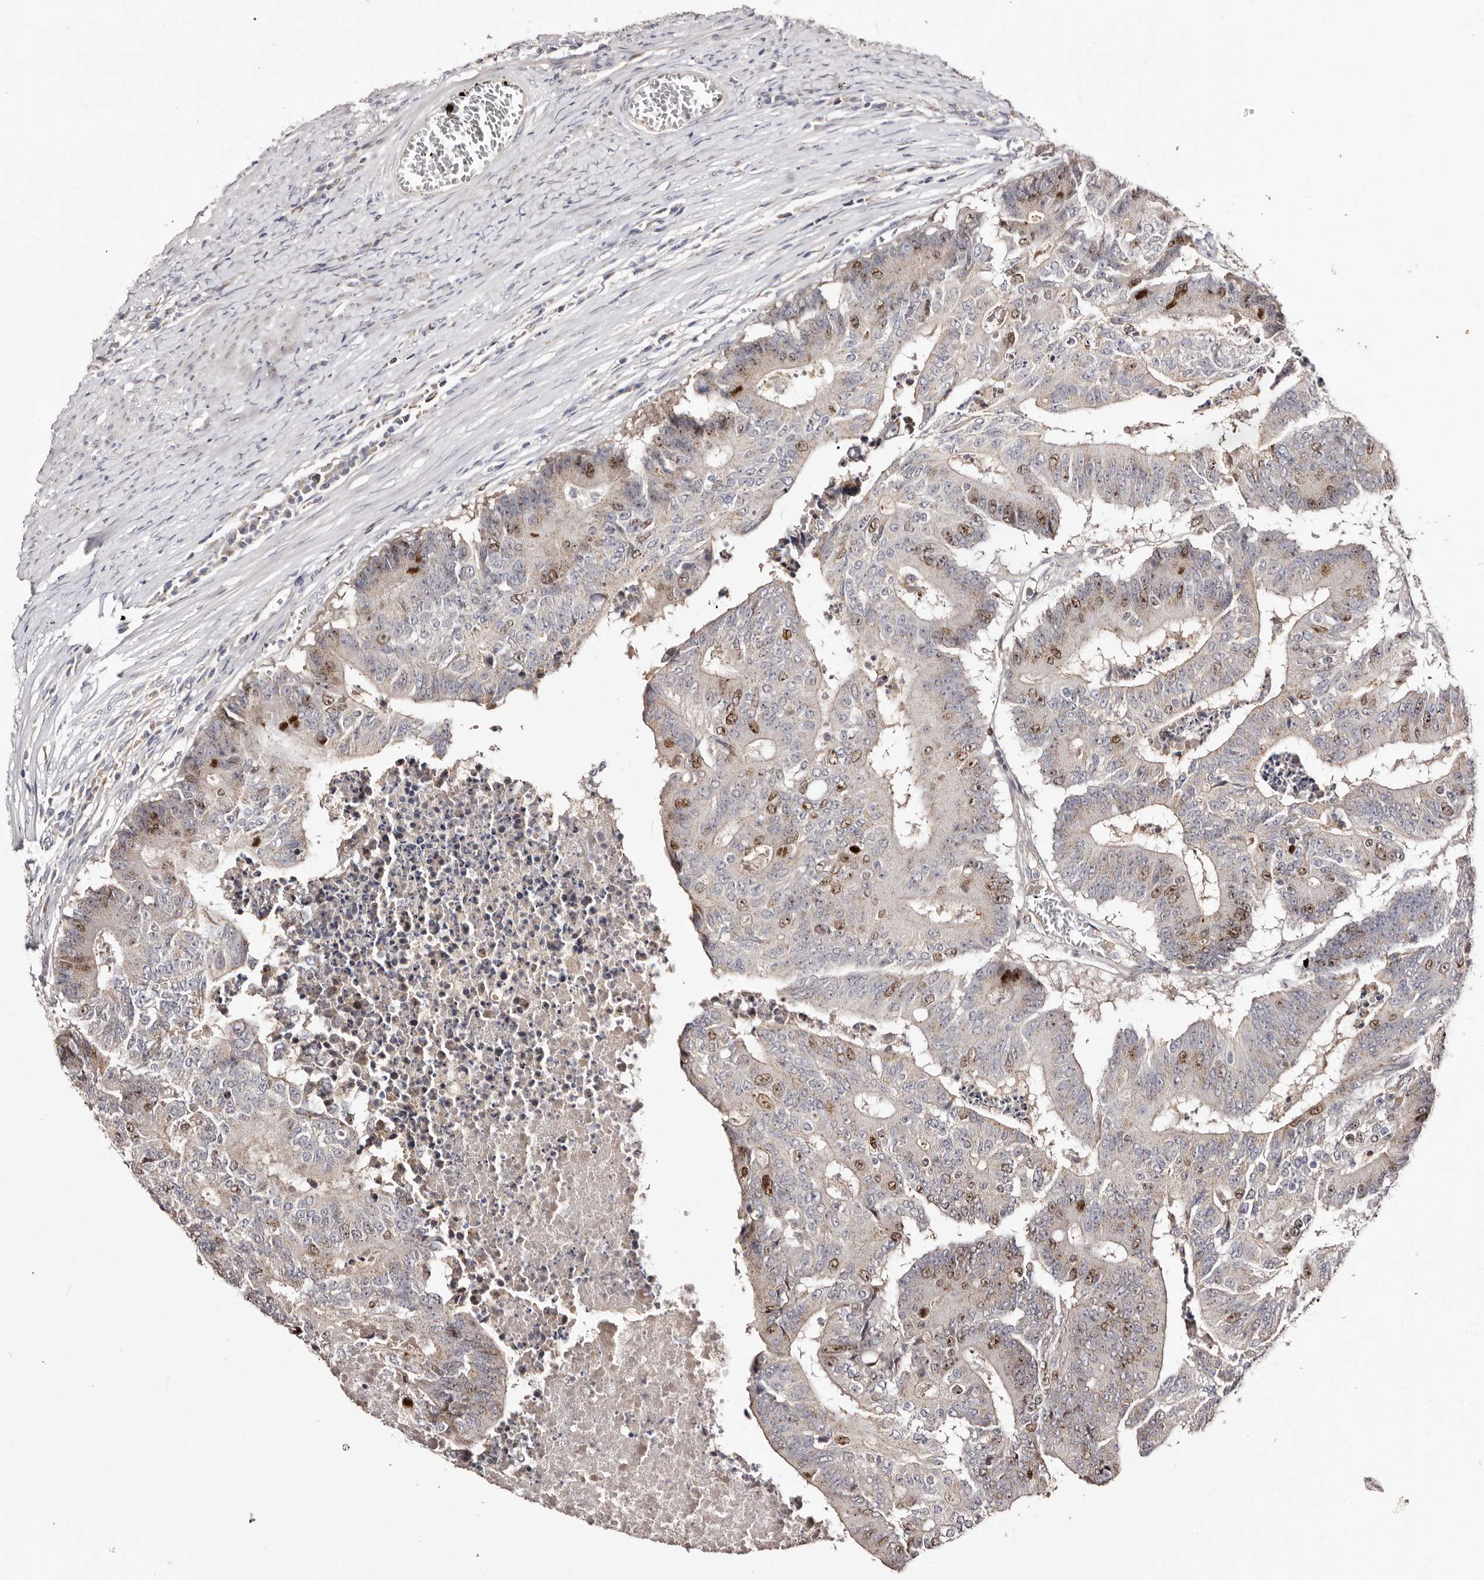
{"staining": {"intensity": "moderate", "quantity": "25%-75%", "location": "nuclear"}, "tissue": "colorectal cancer", "cell_type": "Tumor cells", "image_type": "cancer", "snomed": [{"axis": "morphology", "description": "Adenocarcinoma, NOS"}, {"axis": "topography", "description": "Colon"}], "caption": "IHC photomicrograph of neoplastic tissue: human colorectal cancer stained using IHC reveals medium levels of moderate protein expression localized specifically in the nuclear of tumor cells, appearing as a nuclear brown color.", "gene": "CDCA8", "patient": {"sex": "male", "age": 87}}